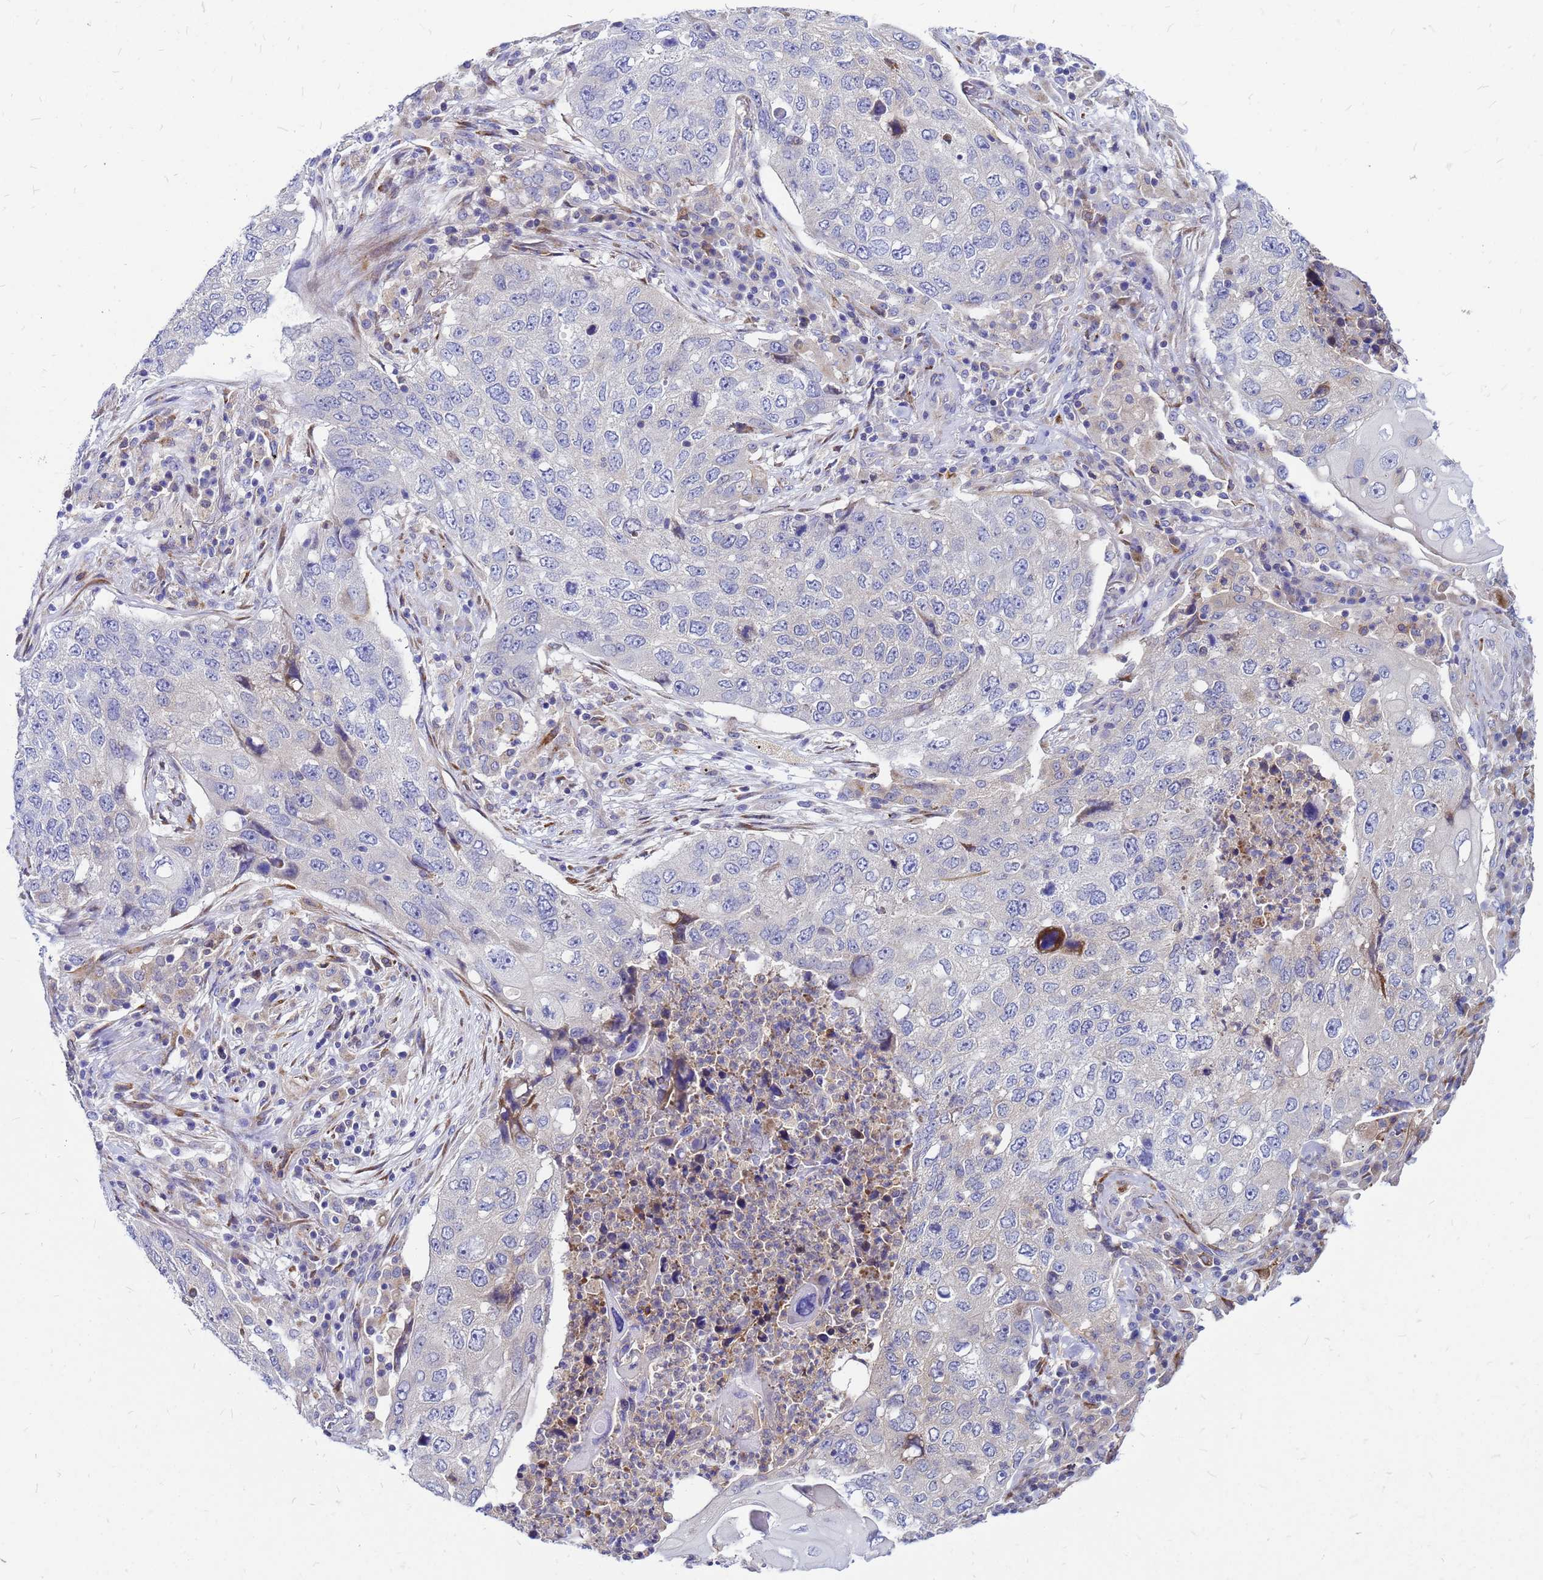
{"staining": {"intensity": "negative", "quantity": "none", "location": "none"}, "tissue": "lung cancer", "cell_type": "Tumor cells", "image_type": "cancer", "snomed": [{"axis": "morphology", "description": "Squamous cell carcinoma, NOS"}, {"axis": "topography", "description": "Lung"}], "caption": "Immunohistochemistry of lung cancer demonstrates no positivity in tumor cells.", "gene": "FHIP1A", "patient": {"sex": "female", "age": 63}}